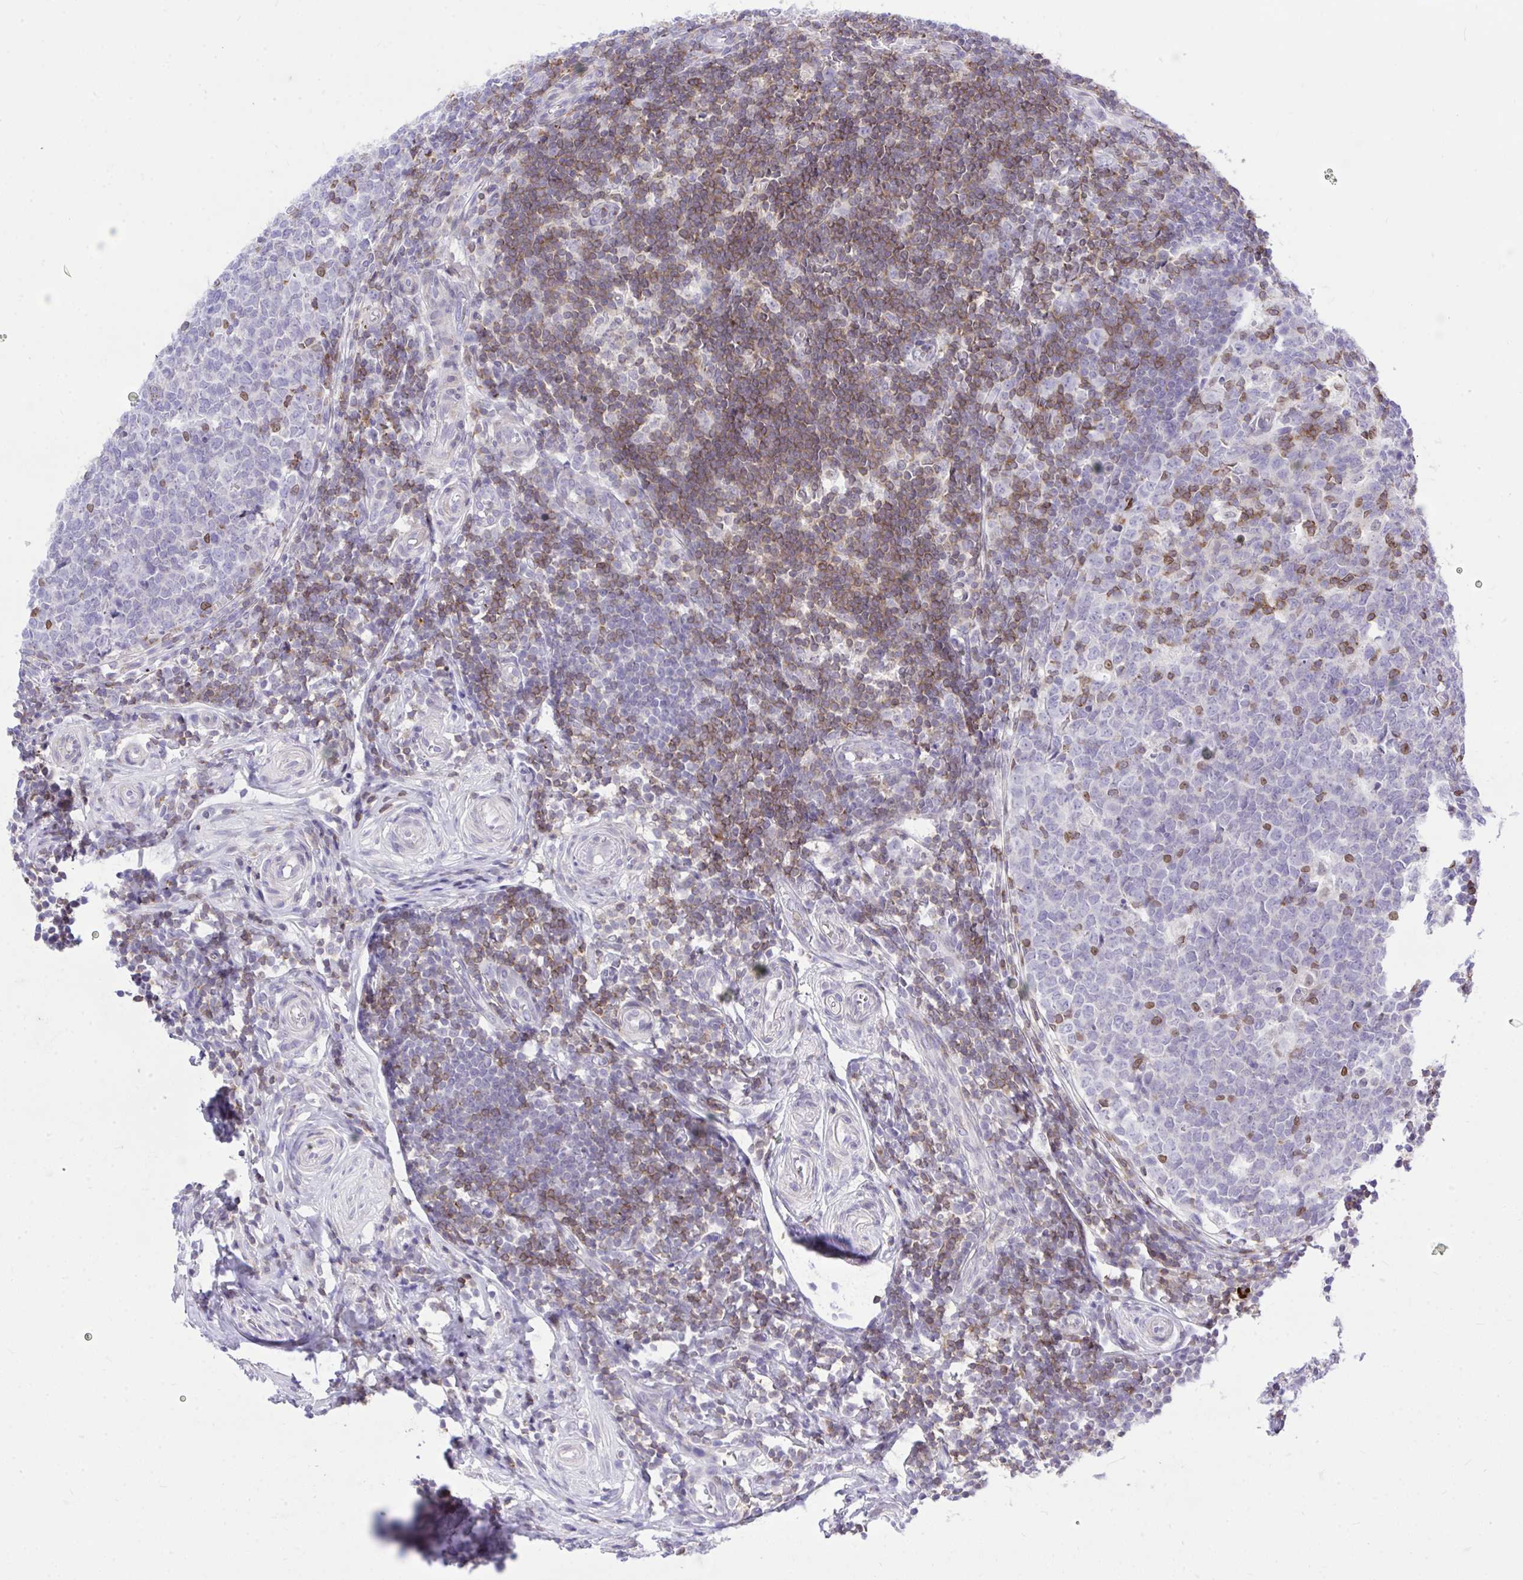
{"staining": {"intensity": "negative", "quantity": "none", "location": "none"}, "tissue": "appendix", "cell_type": "Glandular cells", "image_type": "normal", "snomed": [{"axis": "morphology", "description": "Normal tissue, NOS"}, {"axis": "topography", "description": "Appendix"}], "caption": "This is an immunohistochemistry photomicrograph of benign human appendix. There is no positivity in glandular cells.", "gene": "CXCL8", "patient": {"sex": "male", "age": 18}}